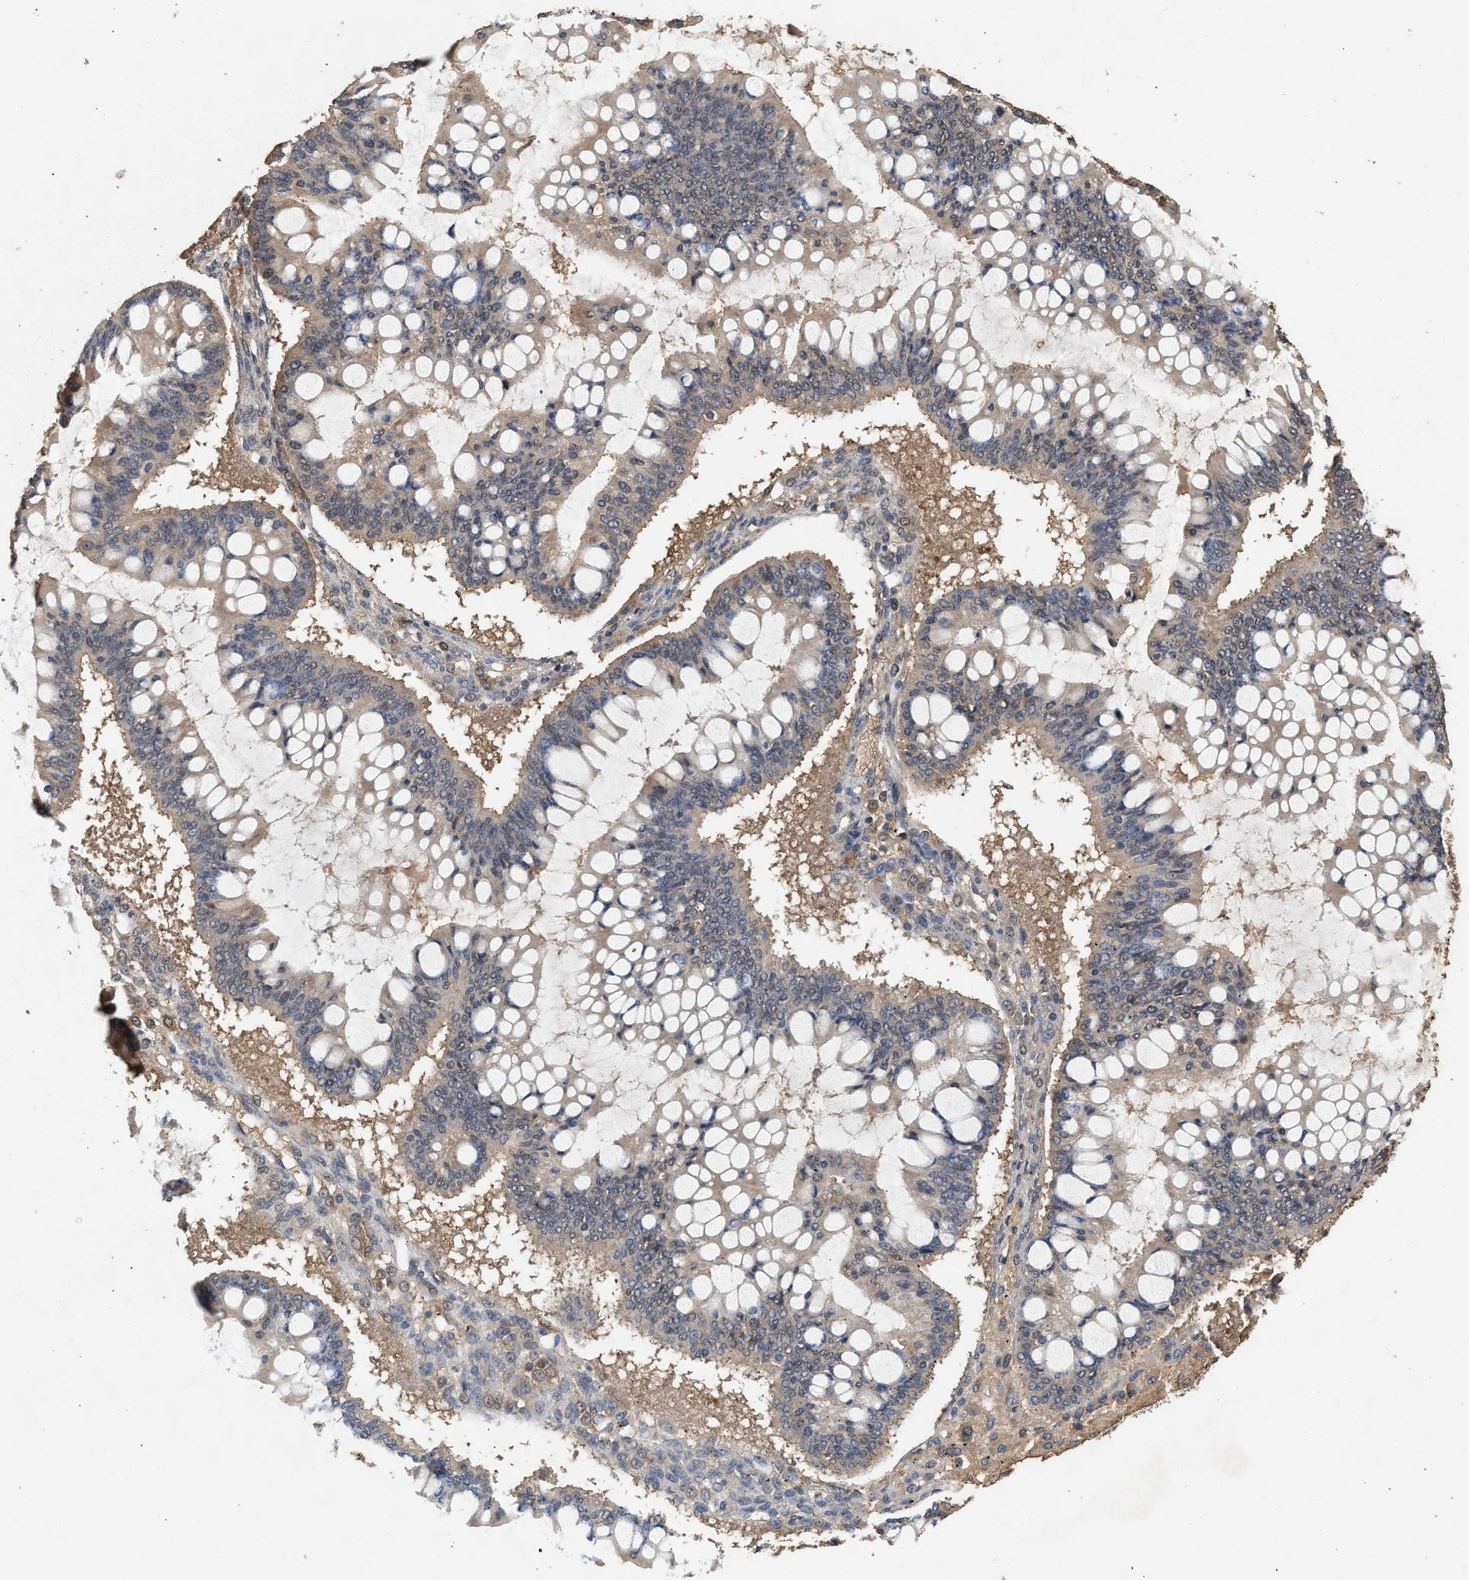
{"staining": {"intensity": "weak", "quantity": "<25%", "location": "cytoplasmic/membranous"}, "tissue": "ovarian cancer", "cell_type": "Tumor cells", "image_type": "cancer", "snomed": [{"axis": "morphology", "description": "Cystadenocarcinoma, mucinous, NOS"}, {"axis": "topography", "description": "Ovary"}], "caption": "Immunohistochemical staining of mucinous cystadenocarcinoma (ovarian) shows no significant expression in tumor cells. The staining is performed using DAB (3,3'-diaminobenzidine) brown chromogen with nuclei counter-stained in using hematoxylin.", "gene": "FITM1", "patient": {"sex": "female", "age": 73}}